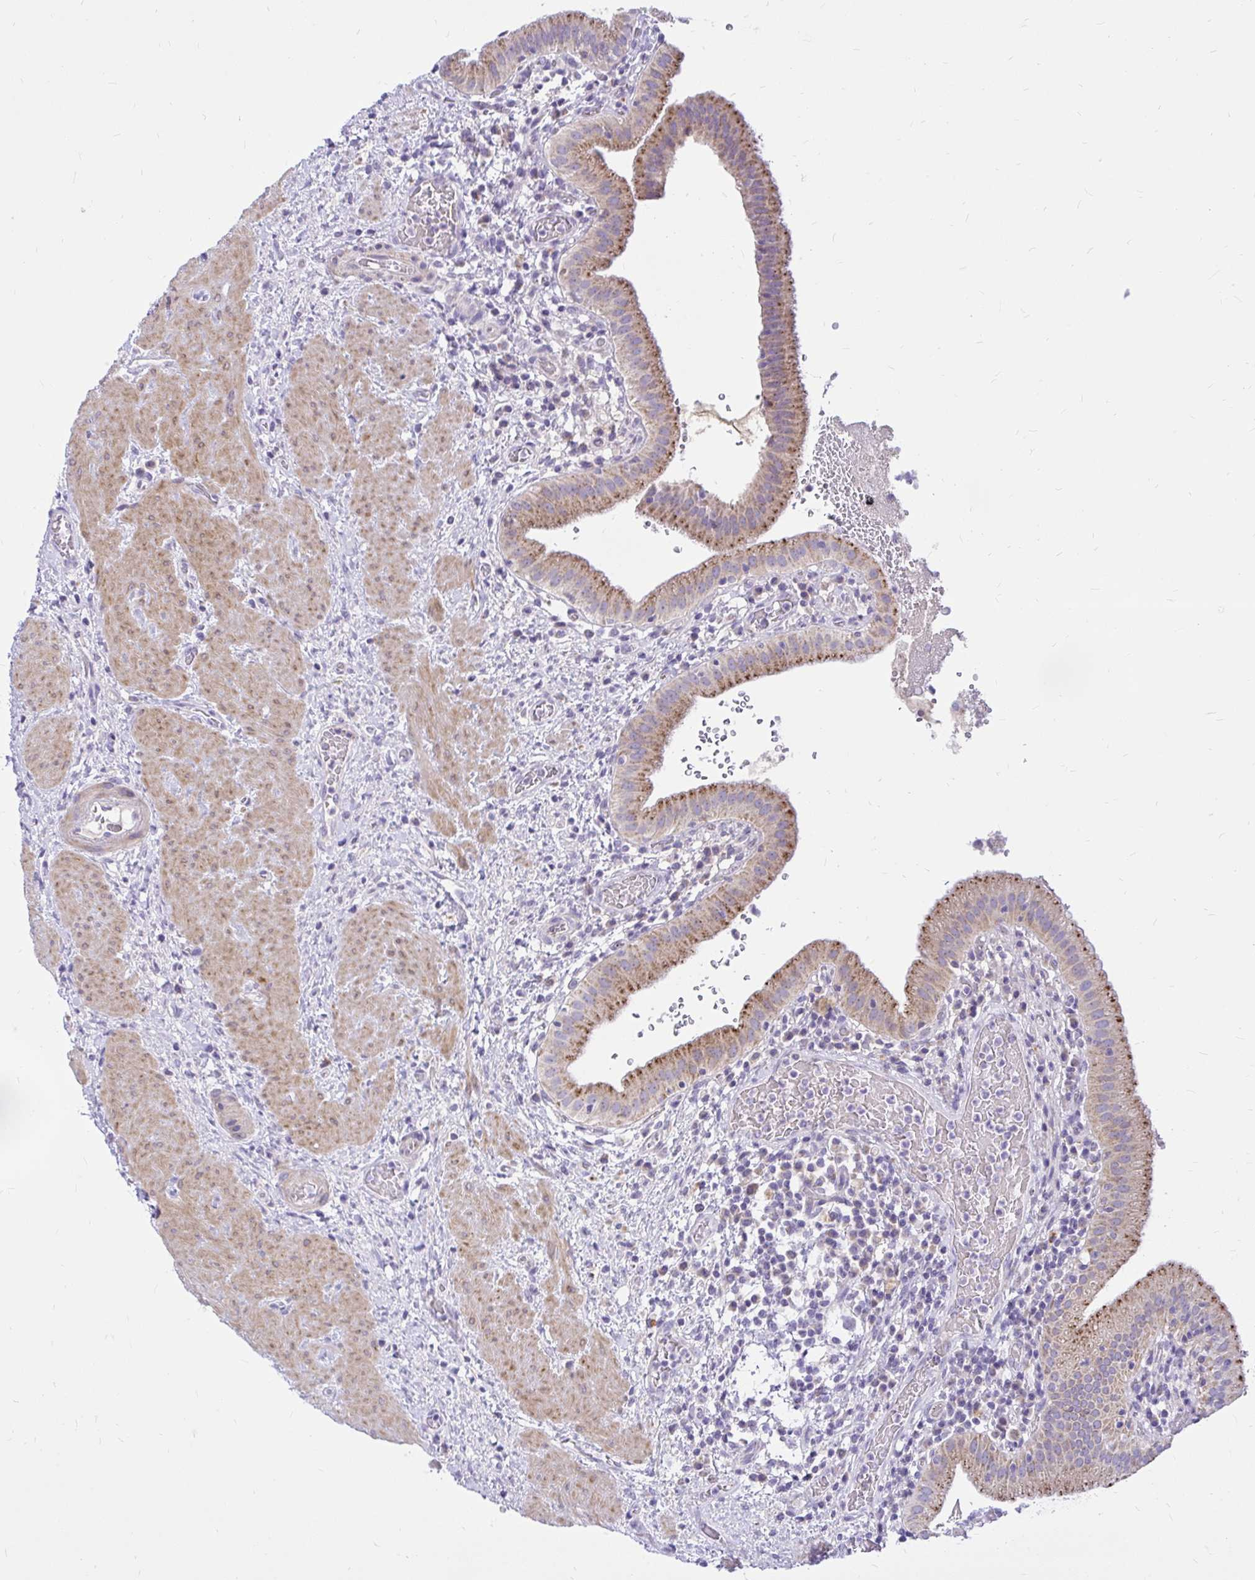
{"staining": {"intensity": "moderate", "quantity": "25%-75%", "location": "cytoplasmic/membranous"}, "tissue": "gallbladder", "cell_type": "Glandular cells", "image_type": "normal", "snomed": [{"axis": "morphology", "description": "Normal tissue, NOS"}, {"axis": "topography", "description": "Gallbladder"}], "caption": "Immunohistochemical staining of unremarkable human gallbladder exhibits moderate cytoplasmic/membranous protein positivity in approximately 25%-75% of glandular cells.", "gene": "PKN3", "patient": {"sex": "male", "age": 26}}